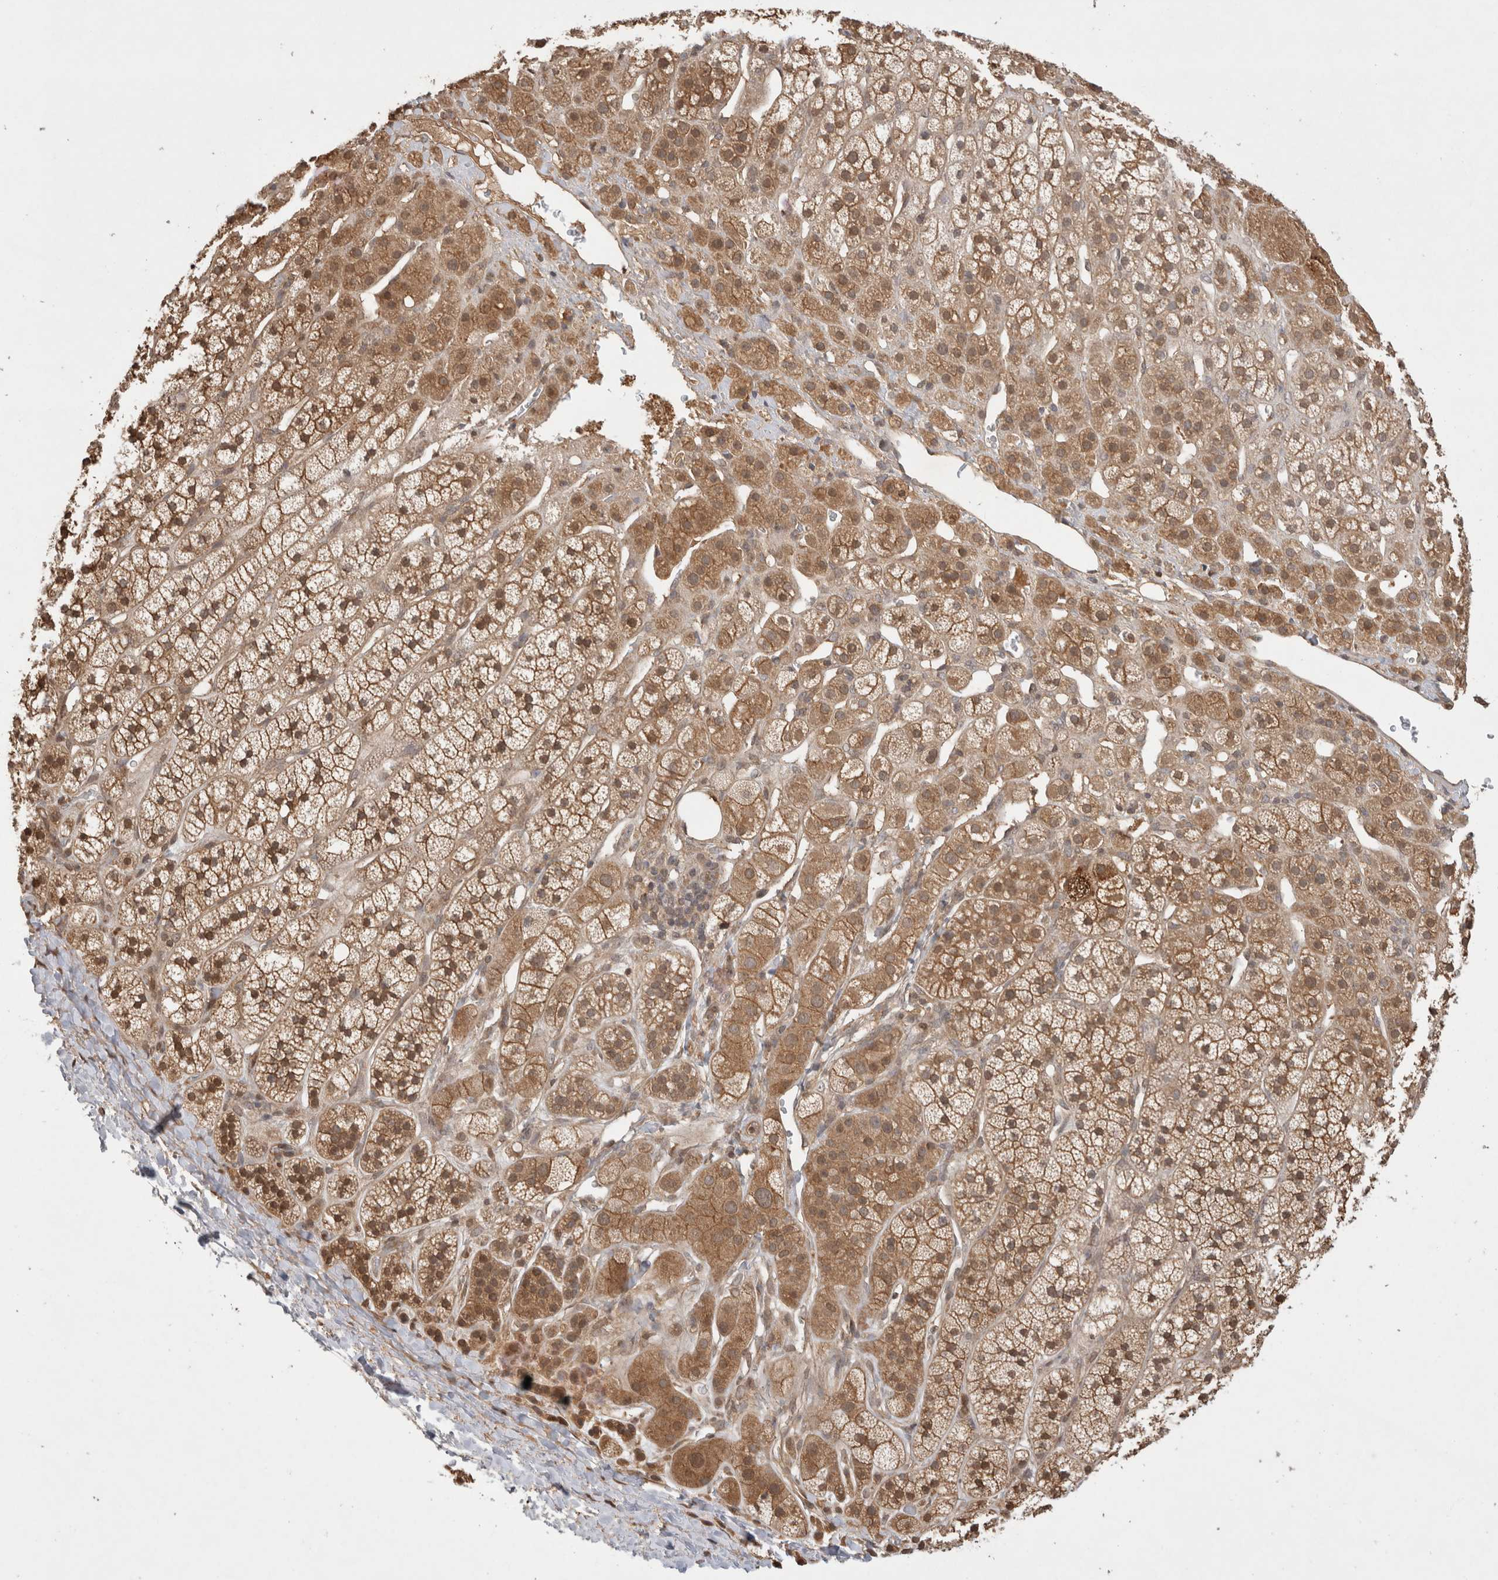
{"staining": {"intensity": "moderate", "quantity": ">75%", "location": "cytoplasmic/membranous"}, "tissue": "adrenal gland", "cell_type": "Glandular cells", "image_type": "normal", "snomed": [{"axis": "morphology", "description": "Normal tissue, NOS"}, {"axis": "topography", "description": "Adrenal gland"}], "caption": "The photomicrograph reveals staining of unremarkable adrenal gland, revealing moderate cytoplasmic/membranous protein expression (brown color) within glandular cells. (Stains: DAB in brown, nuclei in blue, Microscopy: brightfield microscopy at high magnification).", "gene": "PRMT3", "patient": {"sex": "male", "age": 56}}